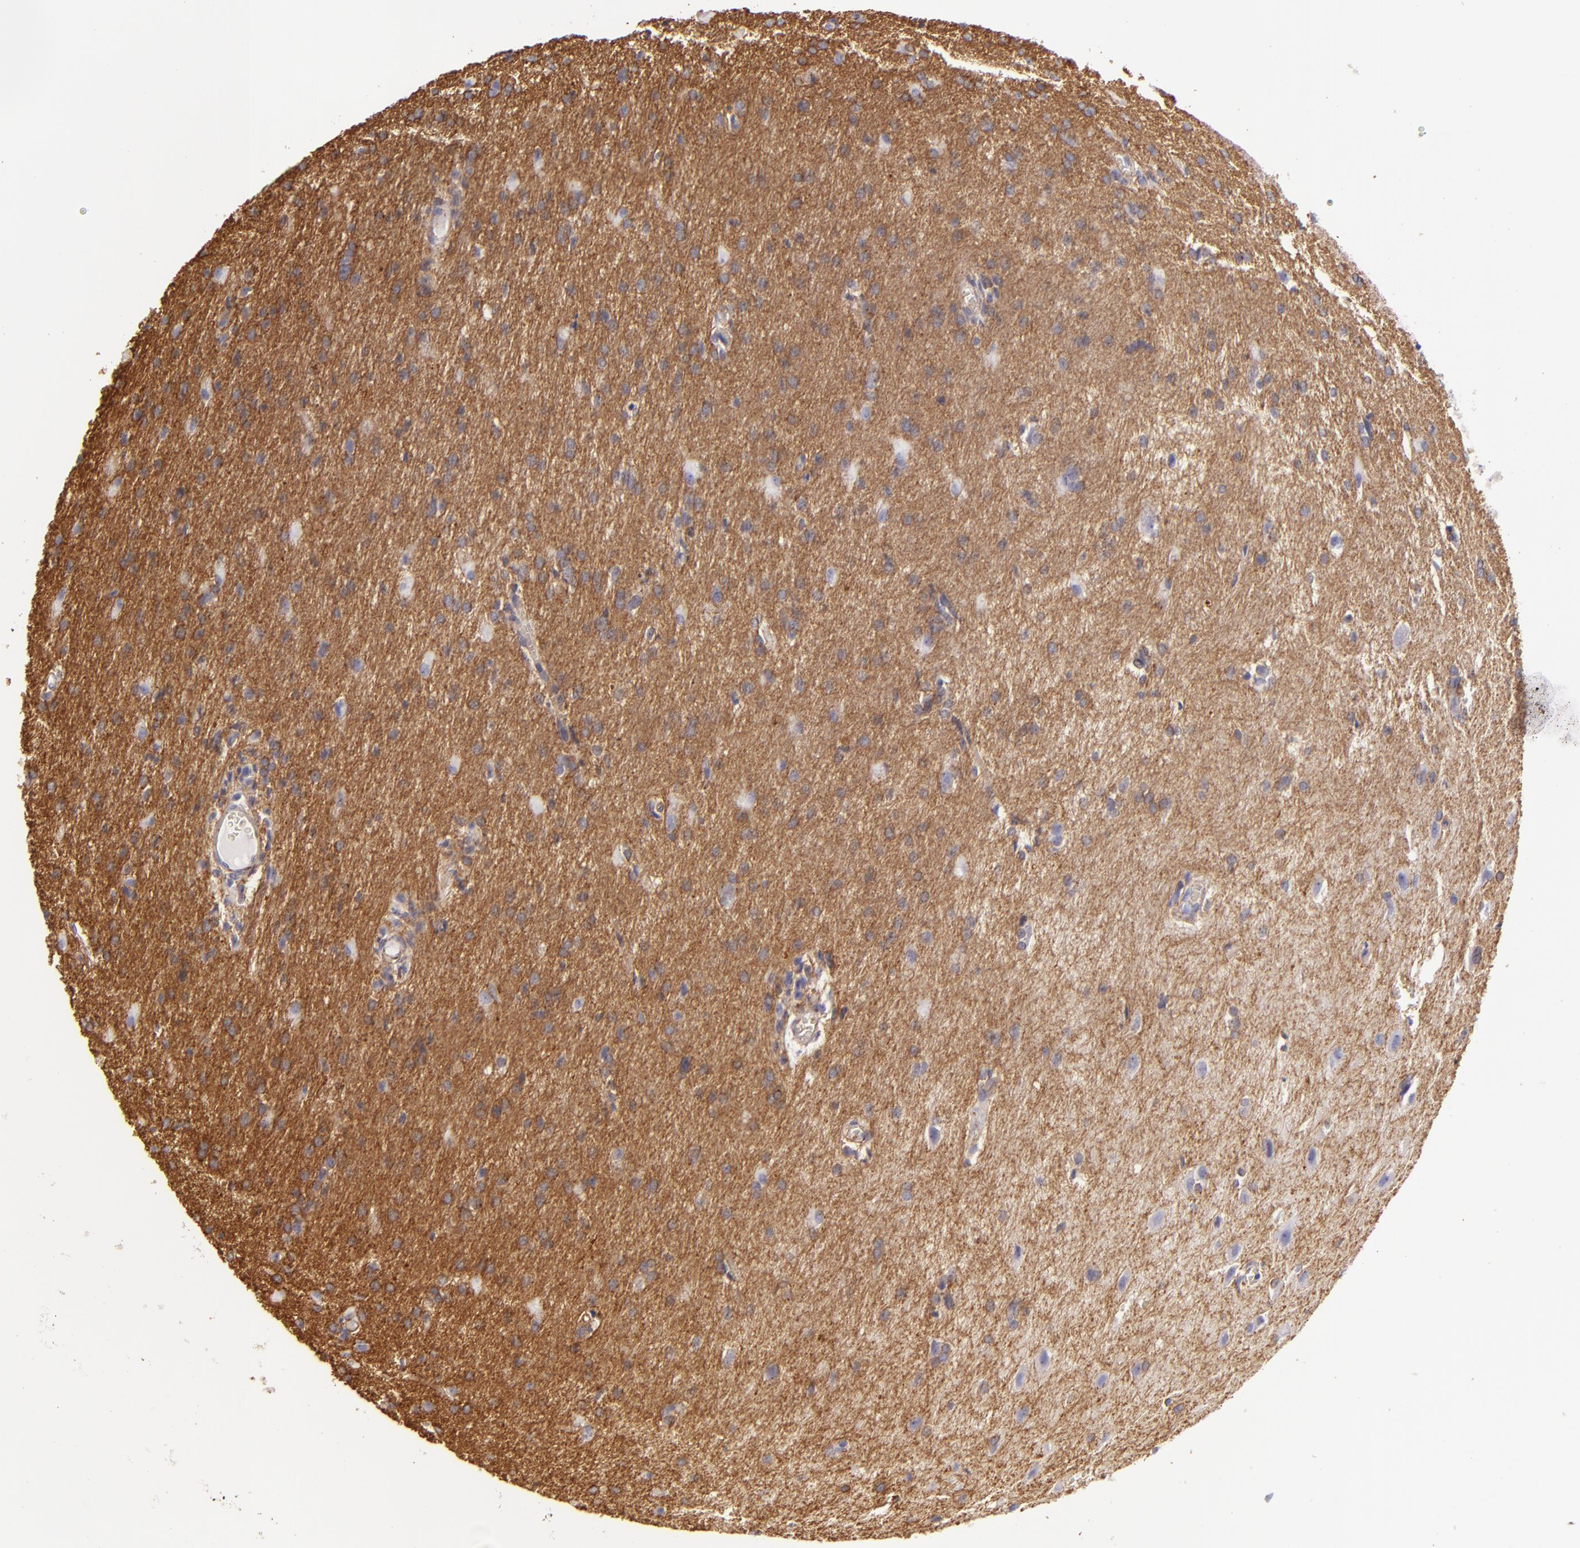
{"staining": {"intensity": "strong", "quantity": ">75%", "location": "cytoplasmic/membranous"}, "tissue": "glioma", "cell_type": "Tumor cells", "image_type": "cancer", "snomed": [{"axis": "morphology", "description": "Glioma, malignant, High grade"}, {"axis": "topography", "description": "Brain"}], "caption": "About >75% of tumor cells in human malignant high-grade glioma reveal strong cytoplasmic/membranous protein positivity as visualized by brown immunohistochemical staining.", "gene": "CD9", "patient": {"sex": "male", "age": 68}}